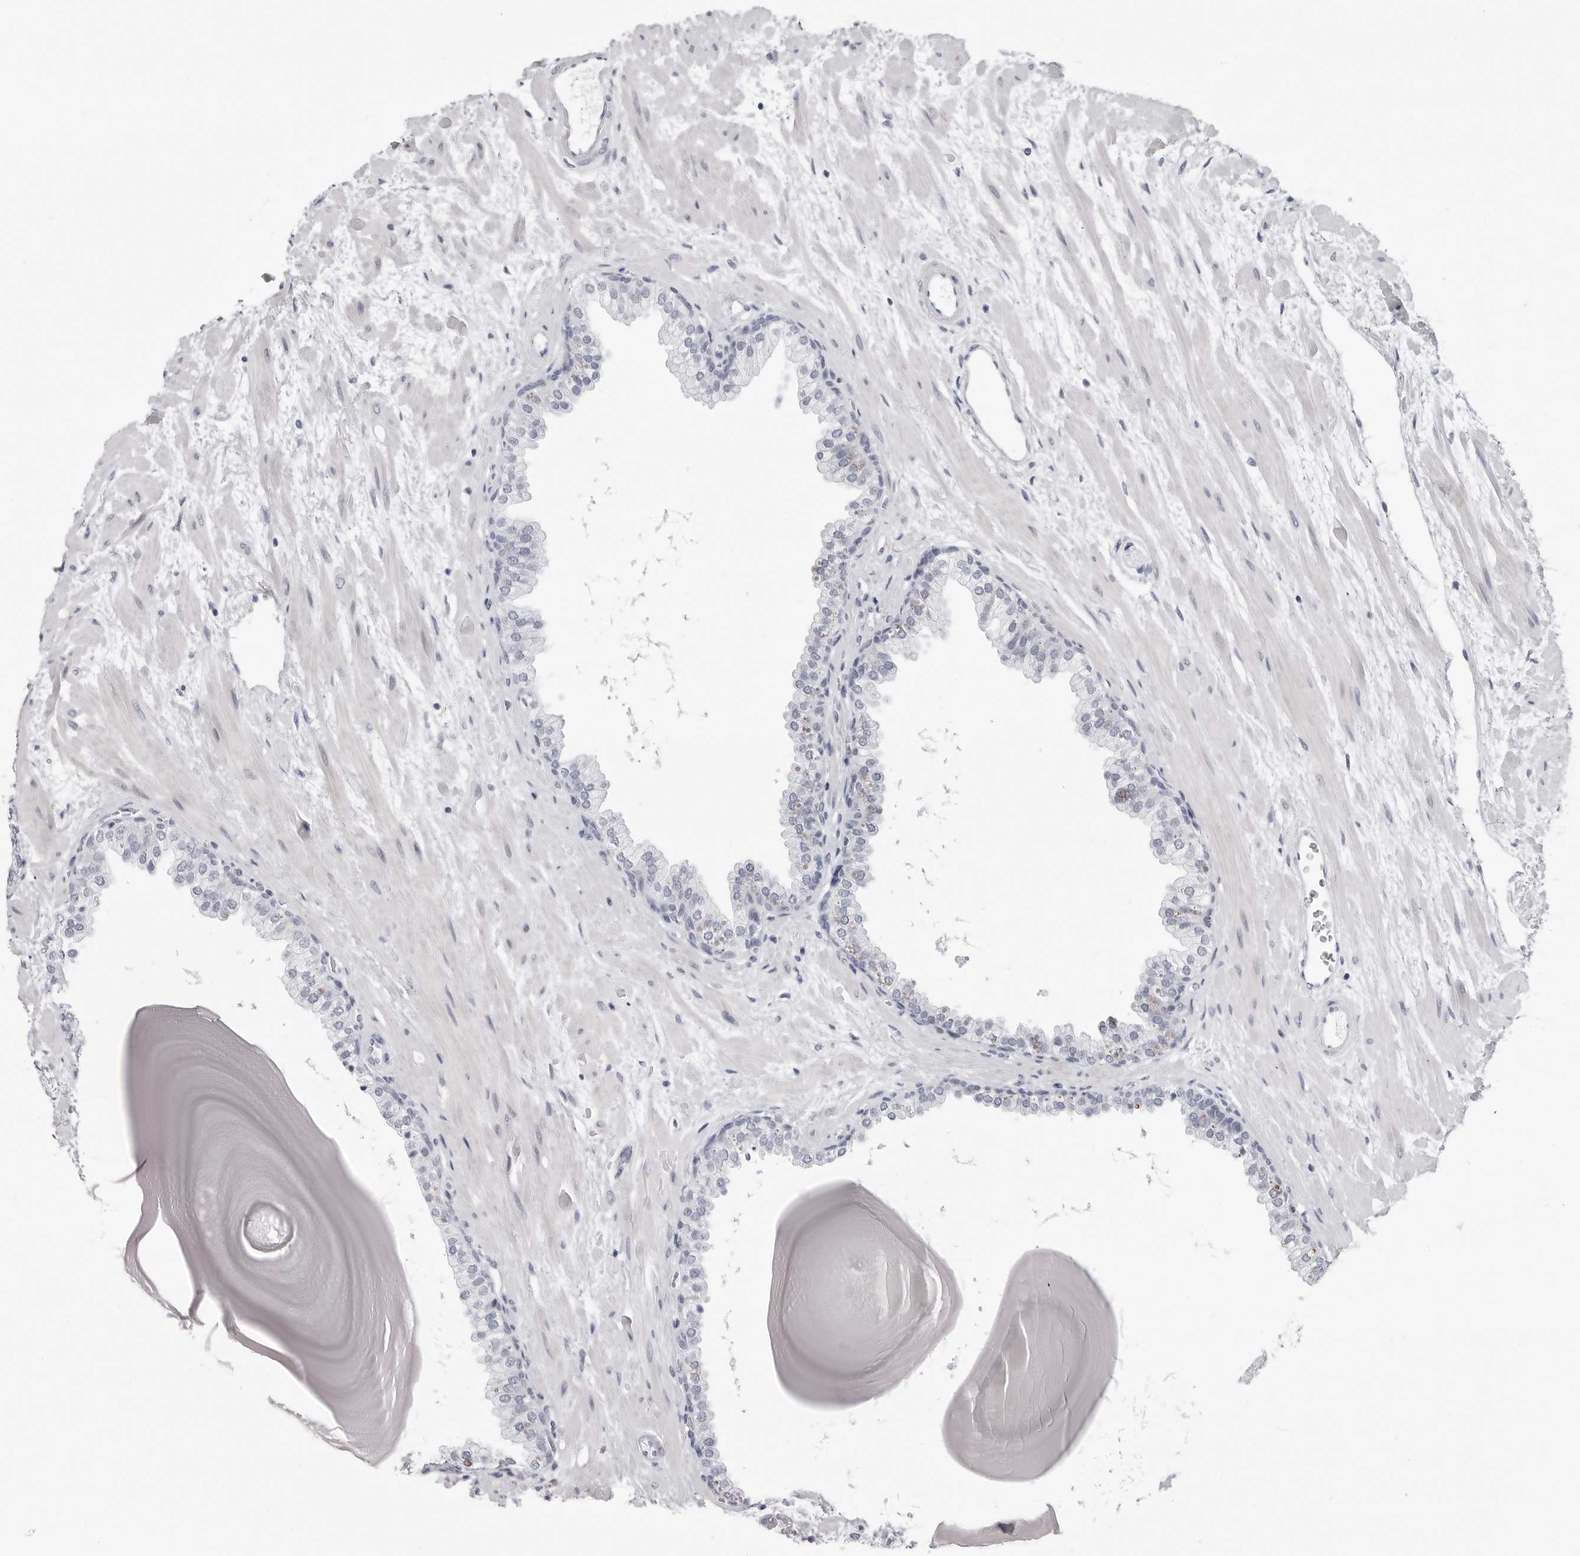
{"staining": {"intensity": "negative", "quantity": "none", "location": "none"}, "tissue": "prostate", "cell_type": "Glandular cells", "image_type": "normal", "snomed": [{"axis": "morphology", "description": "Normal tissue, NOS"}, {"axis": "topography", "description": "Prostate"}], "caption": "Immunohistochemistry of unremarkable prostate displays no expression in glandular cells.", "gene": "PGA3", "patient": {"sex": "male", "age": 48}}